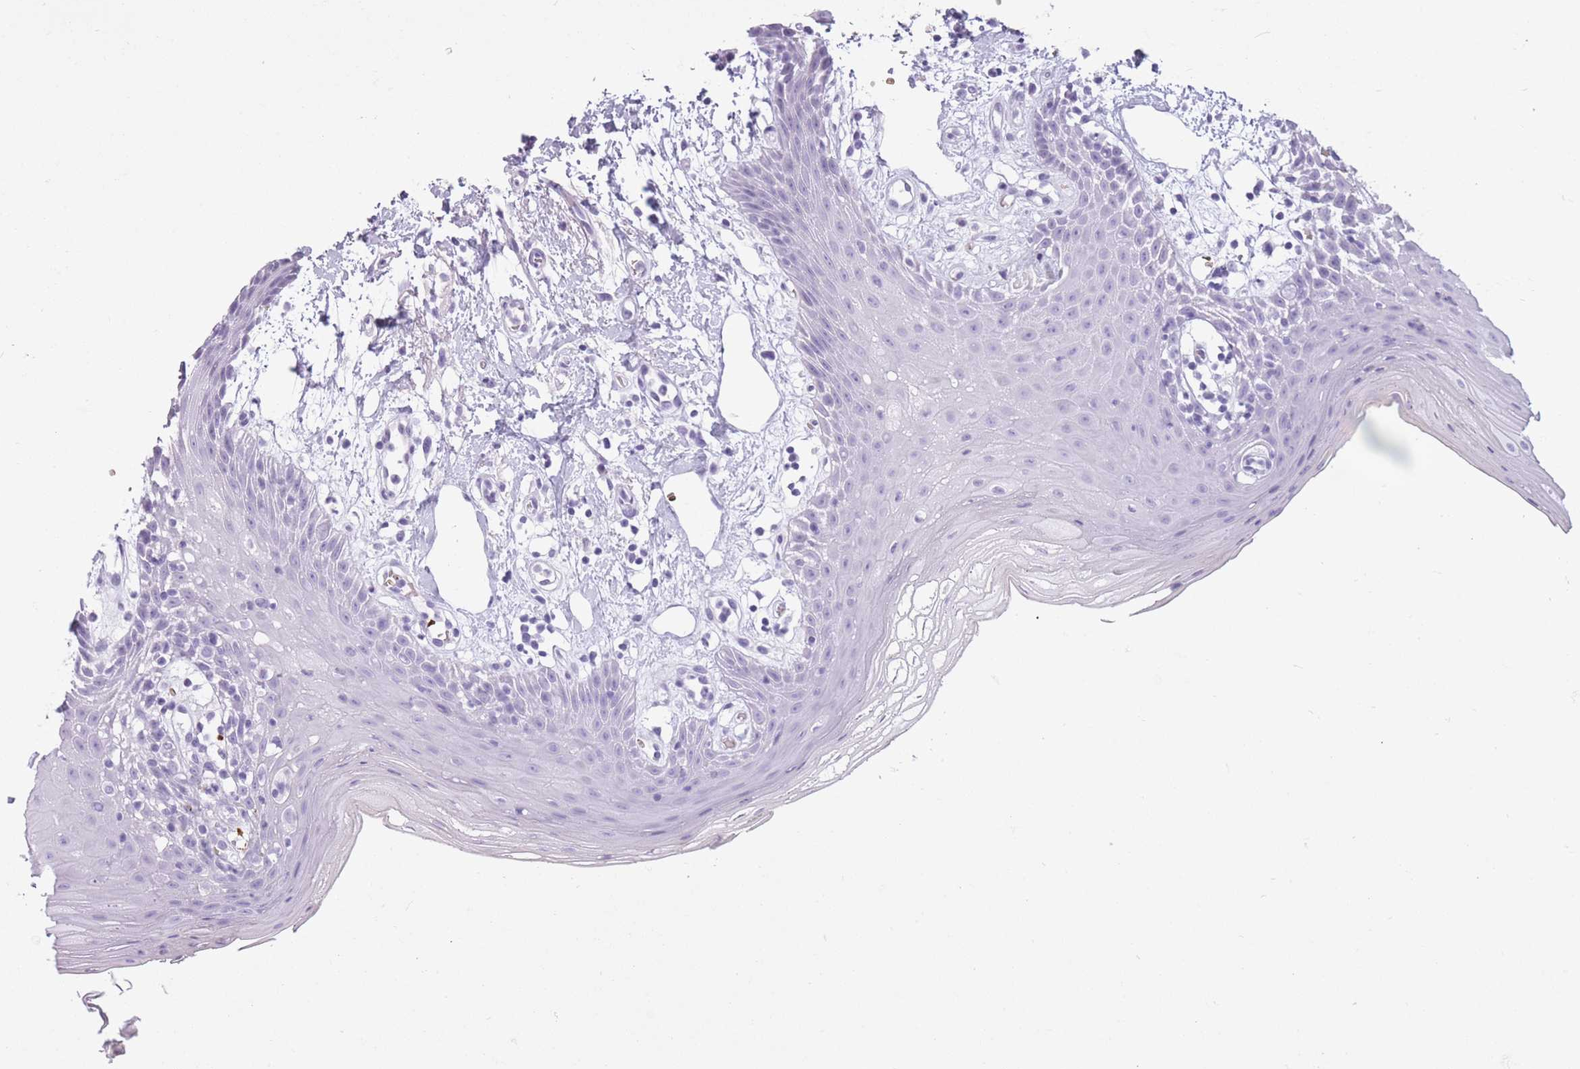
{"staining": {"intensity": "negative", "quantity": "none", "location": "none"}, "tissue": "oral mucosa", "cell_type": "Squamous epithelial cells", "image_type": "normal", "snomed": [{"axis": "morphology", "description": "Normal tissue, NOS"}, {"axis": "topography", "description": "Oral tissue"}, {"axis": "topography", "description": "Tounge, NOS"}], "caption": "This is an immunohistochemistry (IHC) histopathology image of unremarkable oral mucosa. There is no expression in squamous epithelial cells.", "gene": "OR7C1", "patient": {"sex": "female", "age": 59}}